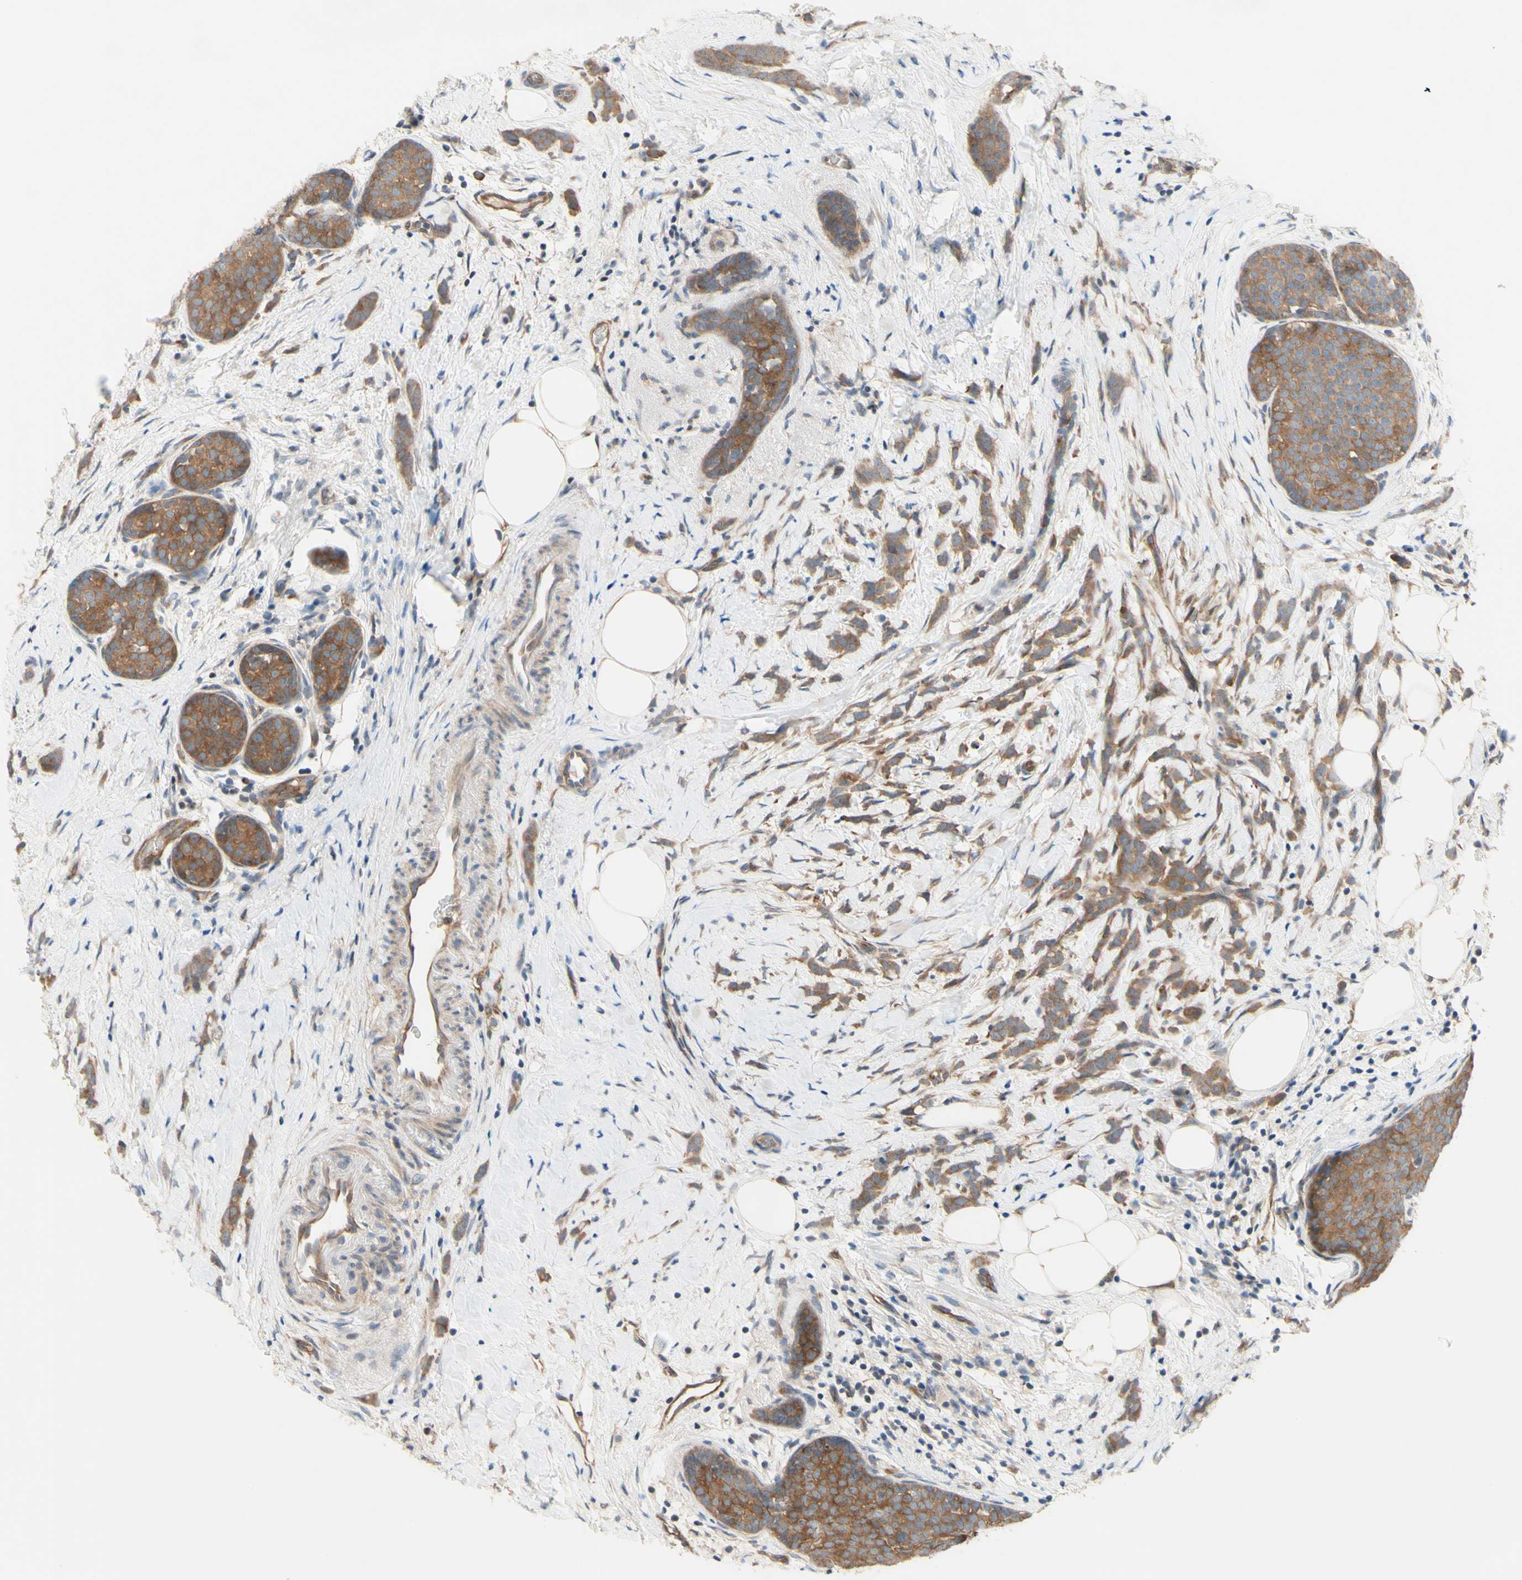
{"staining": {"intensity": "moderate", "quantity": ">75%", "location": "cytoplasmic/membranous"}, "tissue": "breast cancer", "cell_type": "Tumor cells", "image_type": "cancer", "snomed": [{"axis": "morphology", "description": "Lobular carcinoma, in situ"}, {"axis": "morphology", "description": "Lobular carcinoma"}, {"axis": "topography", "description": "Breast"}], "caption": "Immunohistochemistry (DAB) staining of breast cancer (lobular carcinoma in situ) displays moderate cytoplasmic/membranous protein staining in about >75% of tumor cells.", "gene": "DYNLRB1", "patient": {"sex": "female", "age": 41}}